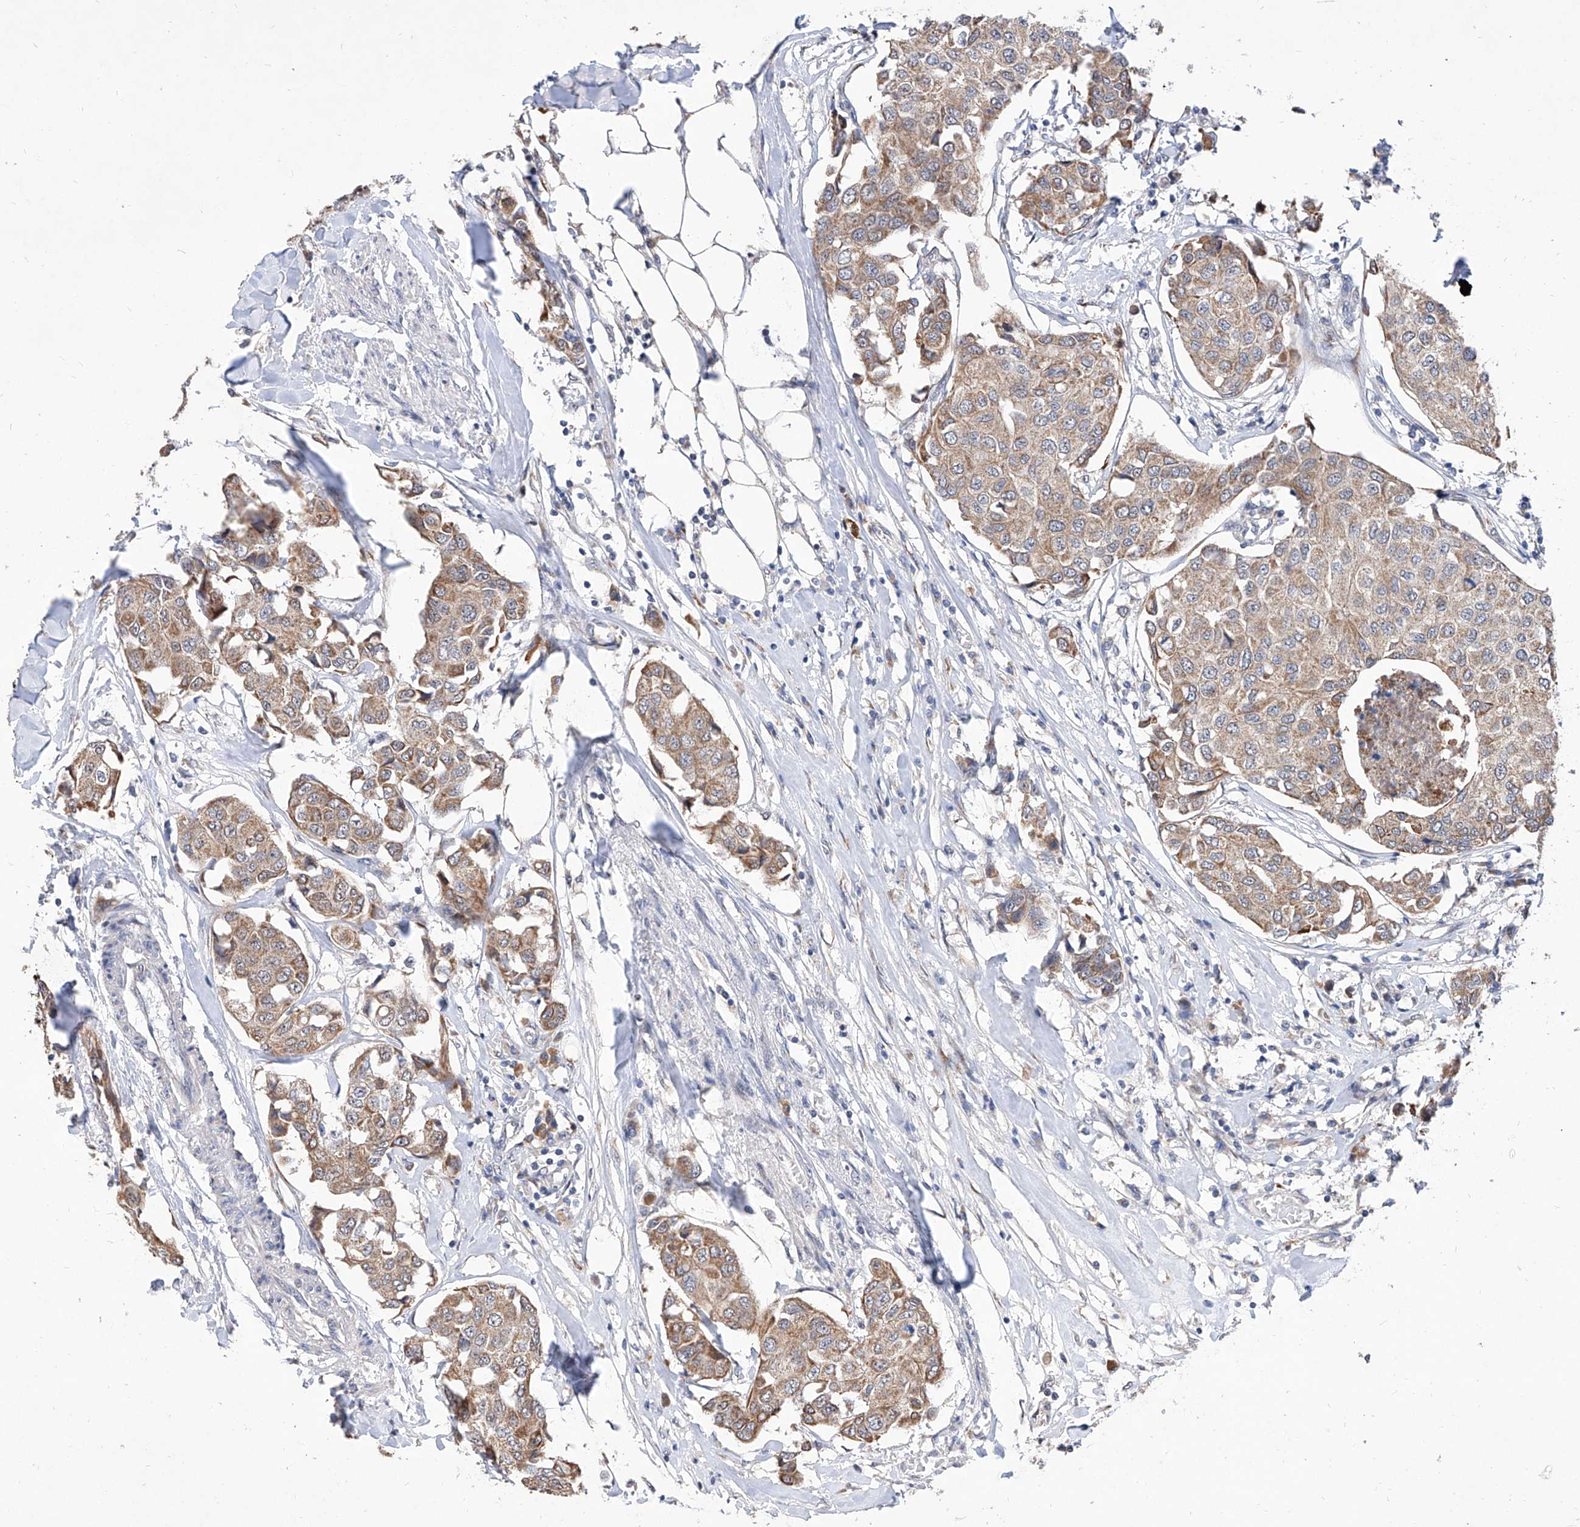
{"staining": {"intensity": "moderate", "quantity": ">75%", "location": "cytoplasmic/membranous"}, "tissue": "breast cancer", "cell_type": "Tumor cells", "image_type": "cancer", "snomed": [{"axis": "morphology", "description": "Duct carcinoma"}, {"axis": "topography", "description": "Breast"}], "caption": "Brown immunohistochemical staining in breast cancer displays moderate cytoplasmic/membranous positivity in about >75% of tumor cells.", "gene": "MFSD4B", "patient": {"sex": "female", "age": 80}}